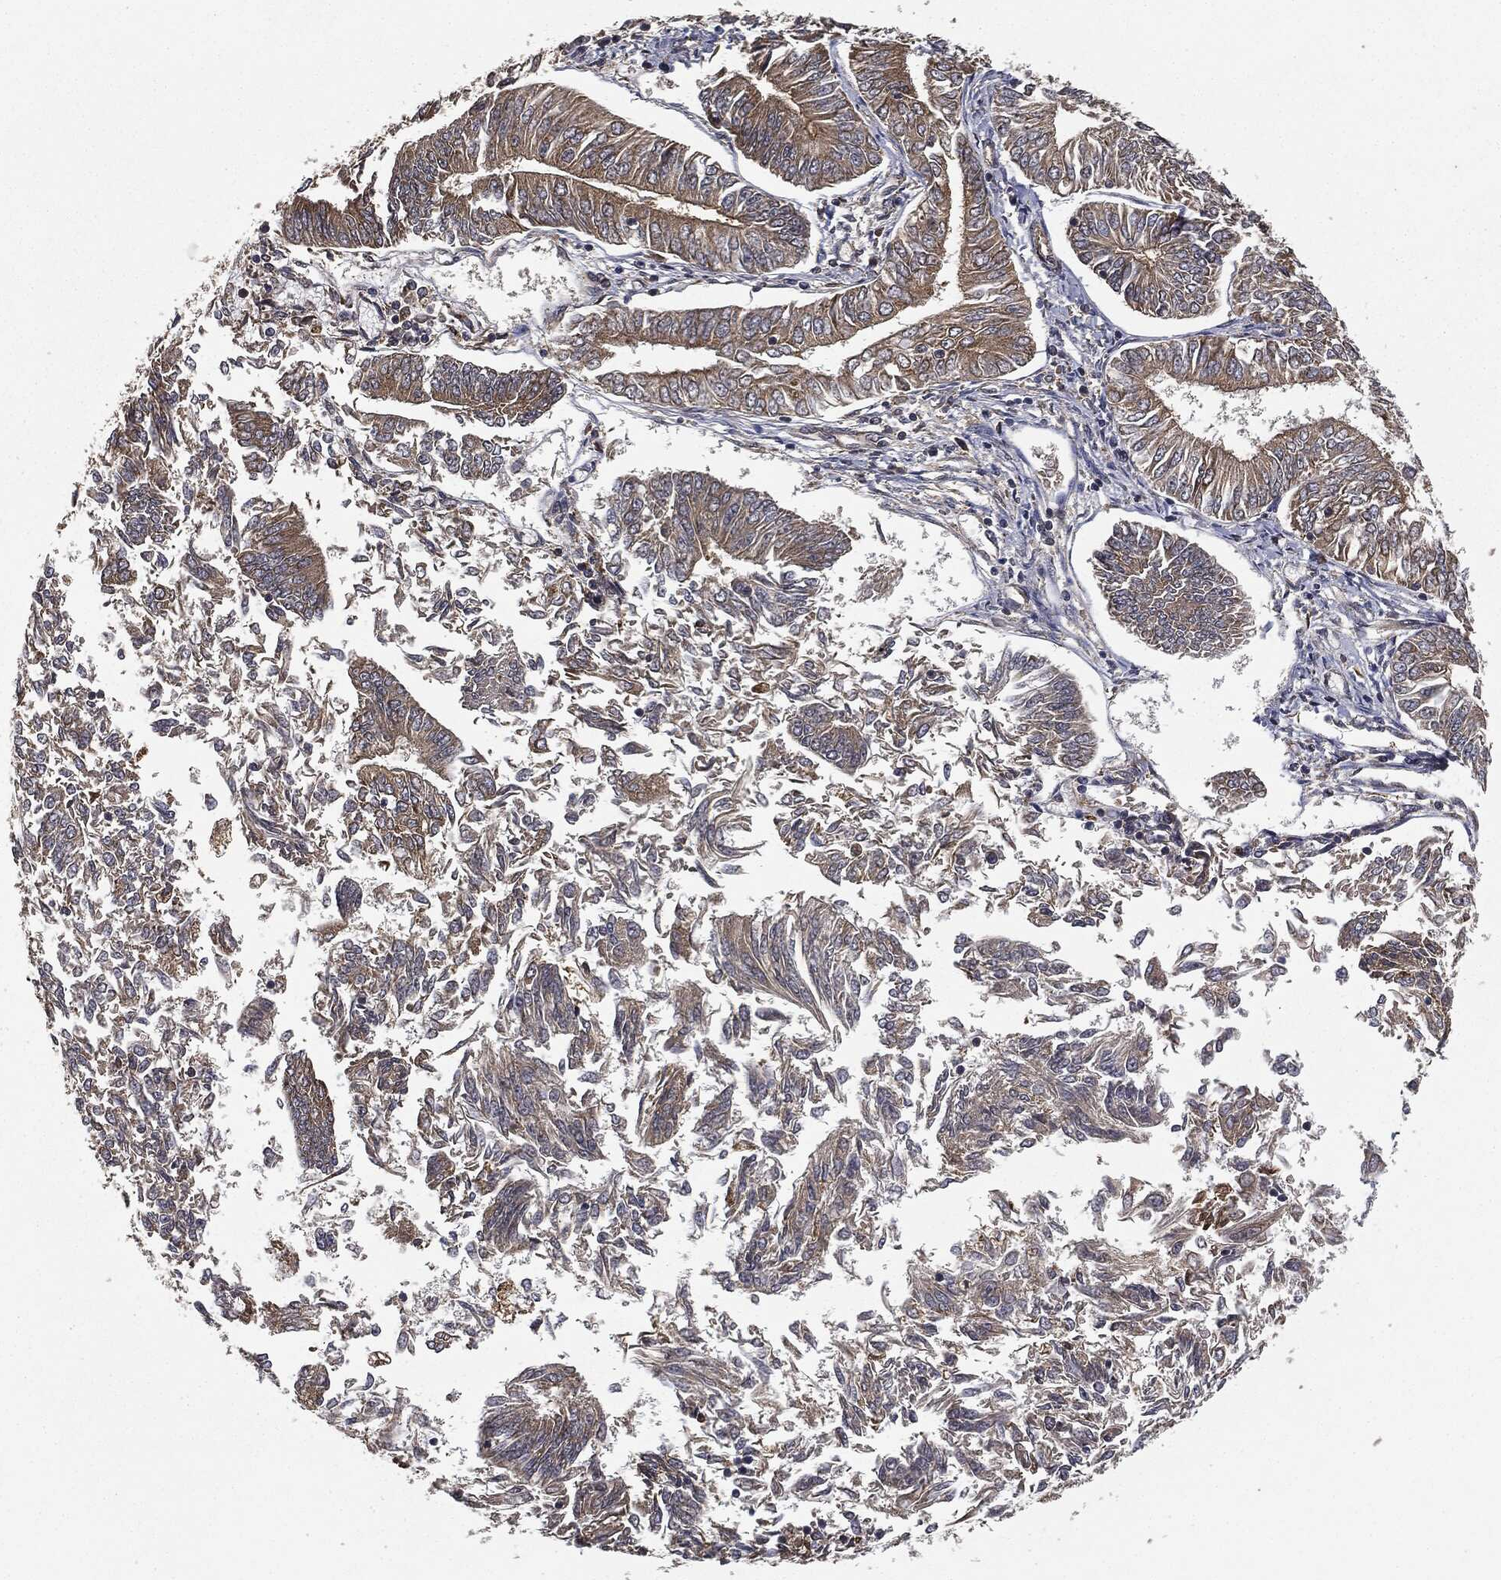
{"staining": {"intensity": "moderate", "quantity": "<25%", "location": "cytoplasmic/membranous"}, "tissue": "endometrial cancer", "cell_type": "Tumor cells", "image_type": "cancer", "snomed": [{"axis": "morphology", "description": "Adenocarcinoma, NOS"}, {"axis": "topography", "description": "Endometrium"}], "caption": "Immunohistochemical staining of human endometrial adenocarcinoma shows low levels of moderate cytoplasmic/membranous protein staining in approximately <25% of tumor cells.", "gene": "MIER2", "patient": {"sex": "female", "age": 58}}